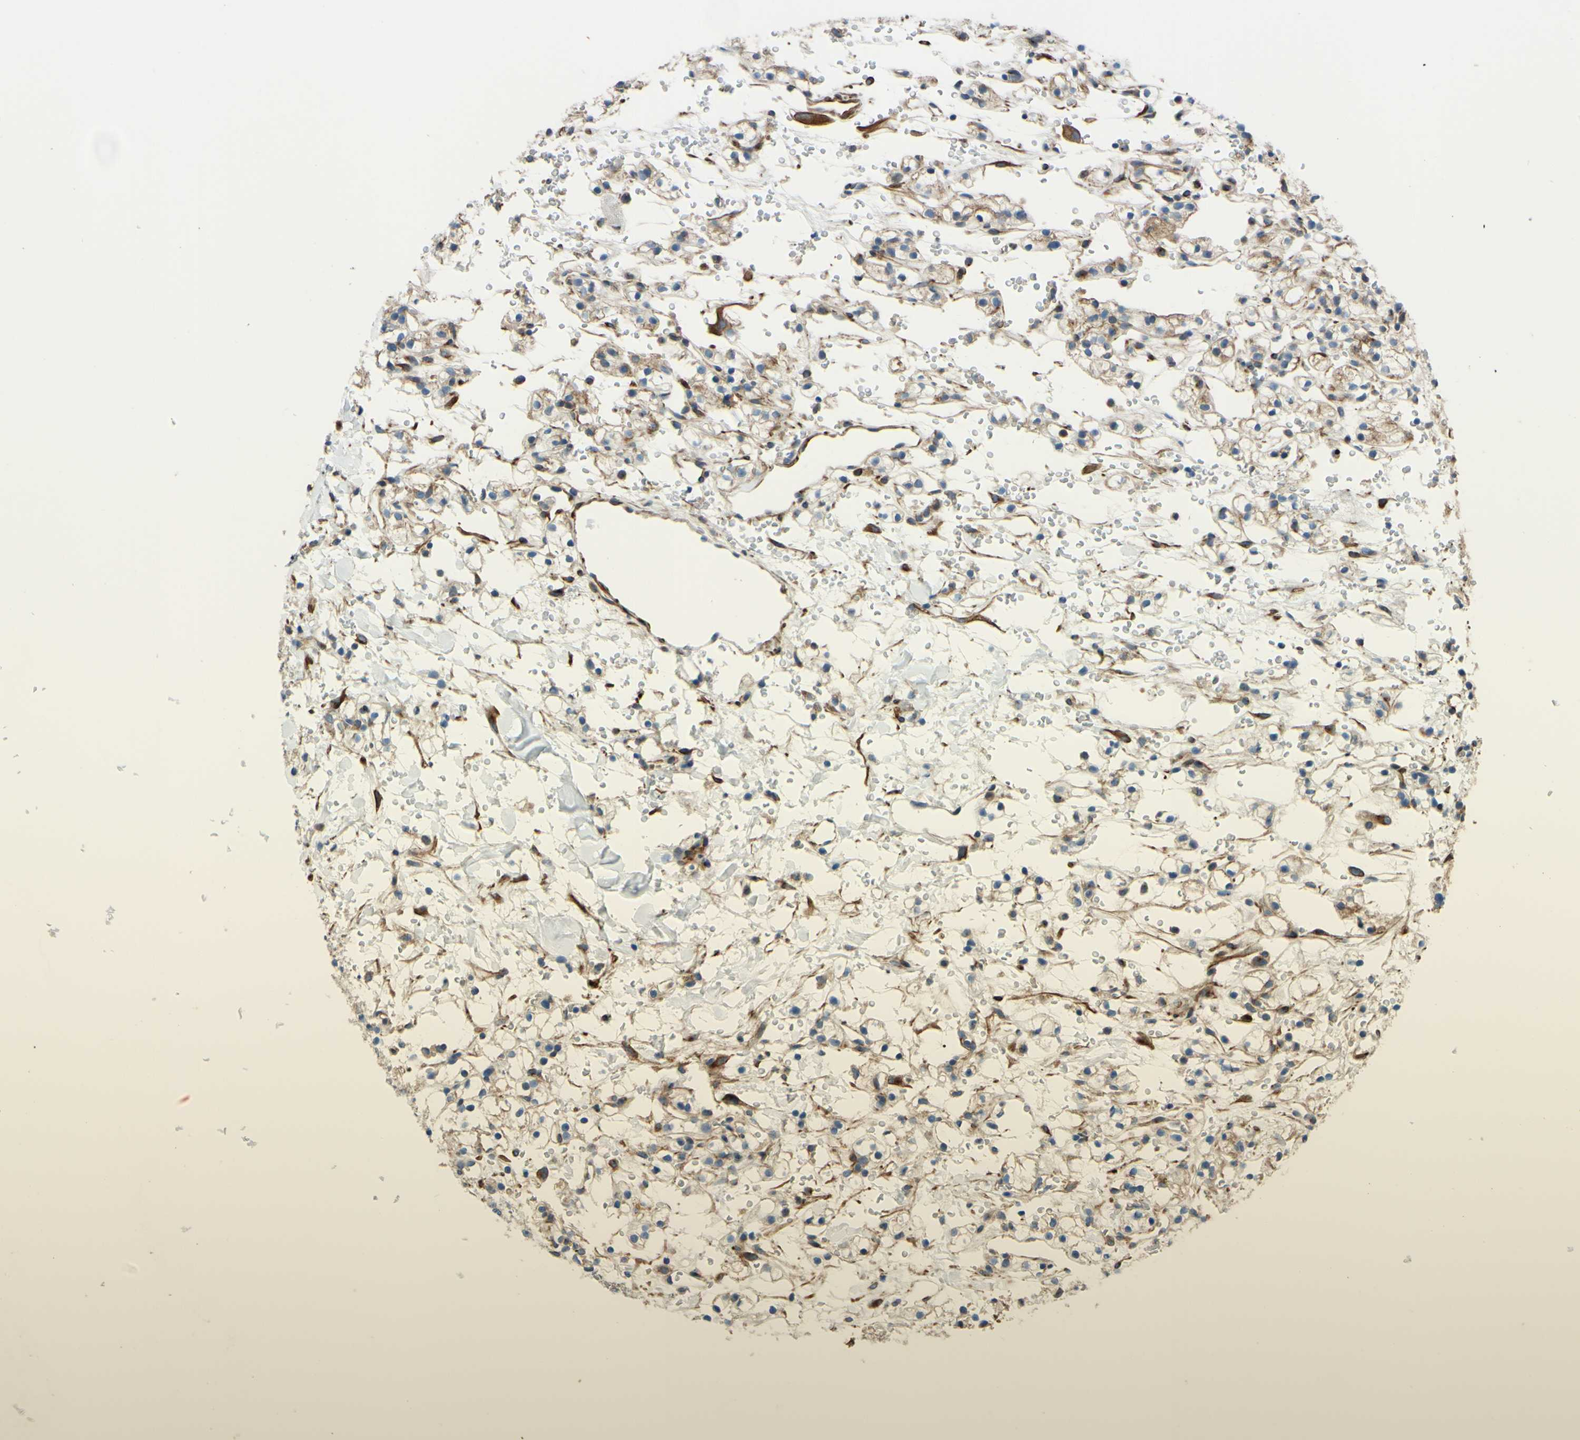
{"staining": {"intensity": "weak", "quantity": ">75%", "location": "cytoplasmic/membranous"}, "tissue": "renal cancer", "cell_type": "Tumor cells", "image_type": "cancer", "snomed": [{"axis": "morphology", "description": "Adenocarcinoma, NOS"}, {"axis": "topography", "description": "Kidney"}], "caption": "Protein analysis of renal cancer tissue shows weak cytoplasmic/membranous staining in about >75% of tumor cells. The staining is performed using DAB (3,3'-diaminobenzidine) brown chromogen to label protein expression. The nuclei are counter-stained blue using hematoxylin.", "gene": "ARHGAP1", "patient": {"sex": "male", "age": 61}}